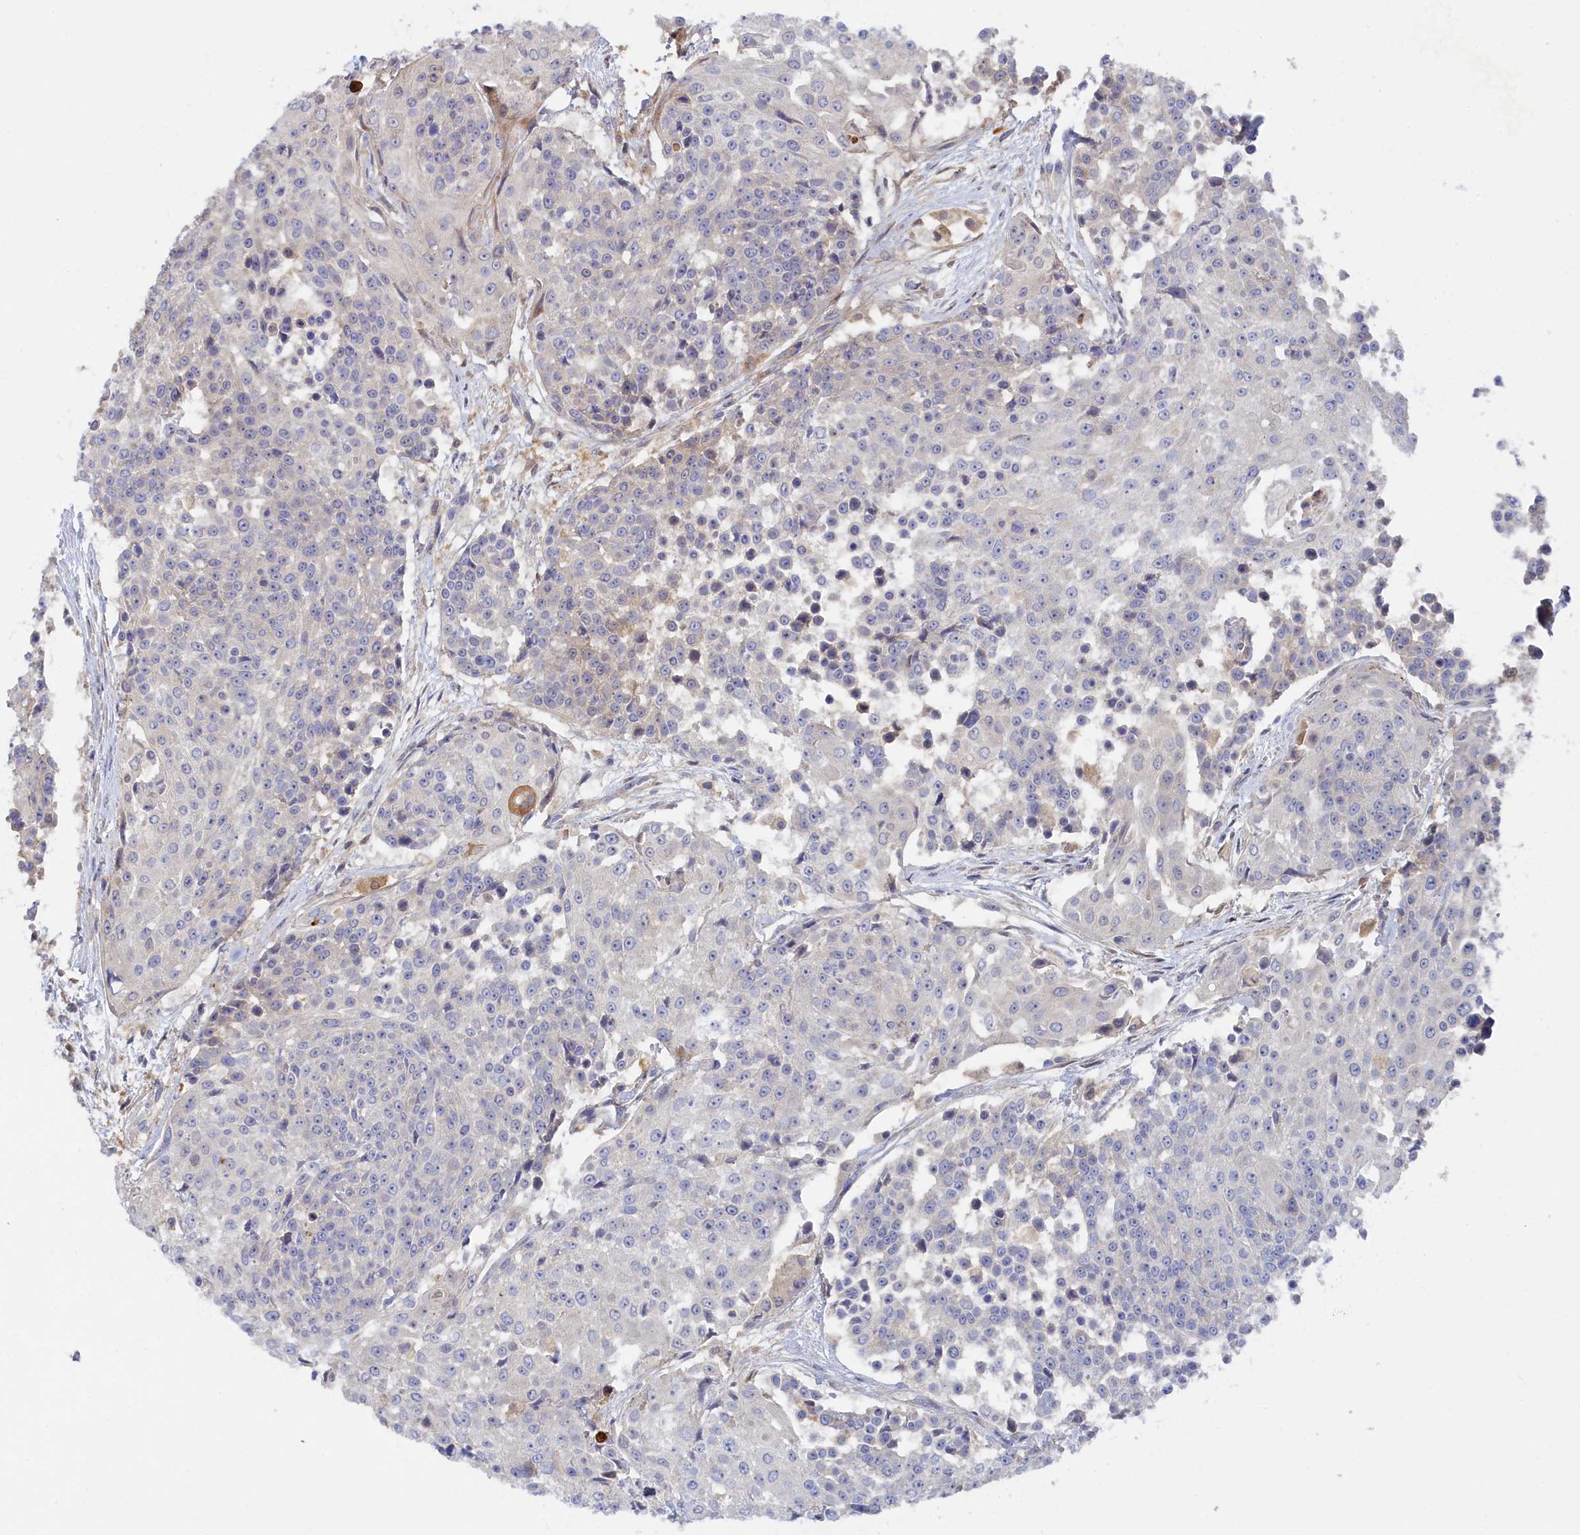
{"staining": {"intensity": "negative", "quantity": "none", "location": "none"}, "tissue": "urothelial cancer", "cell_type": "Tumor cells", "image_type": "cancer", "snomed": [{"axis": "morphology", "description": "Urothelial carcinoma, High grade"}, {"axis": "topography", "description": "Urinary bladder"}], "caption": "The micrograph exhibits no significant positivity in tumor cells of urothelial cancer. (Stains: DAB (3,3'-diaminobenzidine) IHC with hematoxylin counter stain, Microscopy: brightfield microscopy at high magnification).", "gene": "SPATA5L1", "patient": {"sex": "female", "age": 63}}